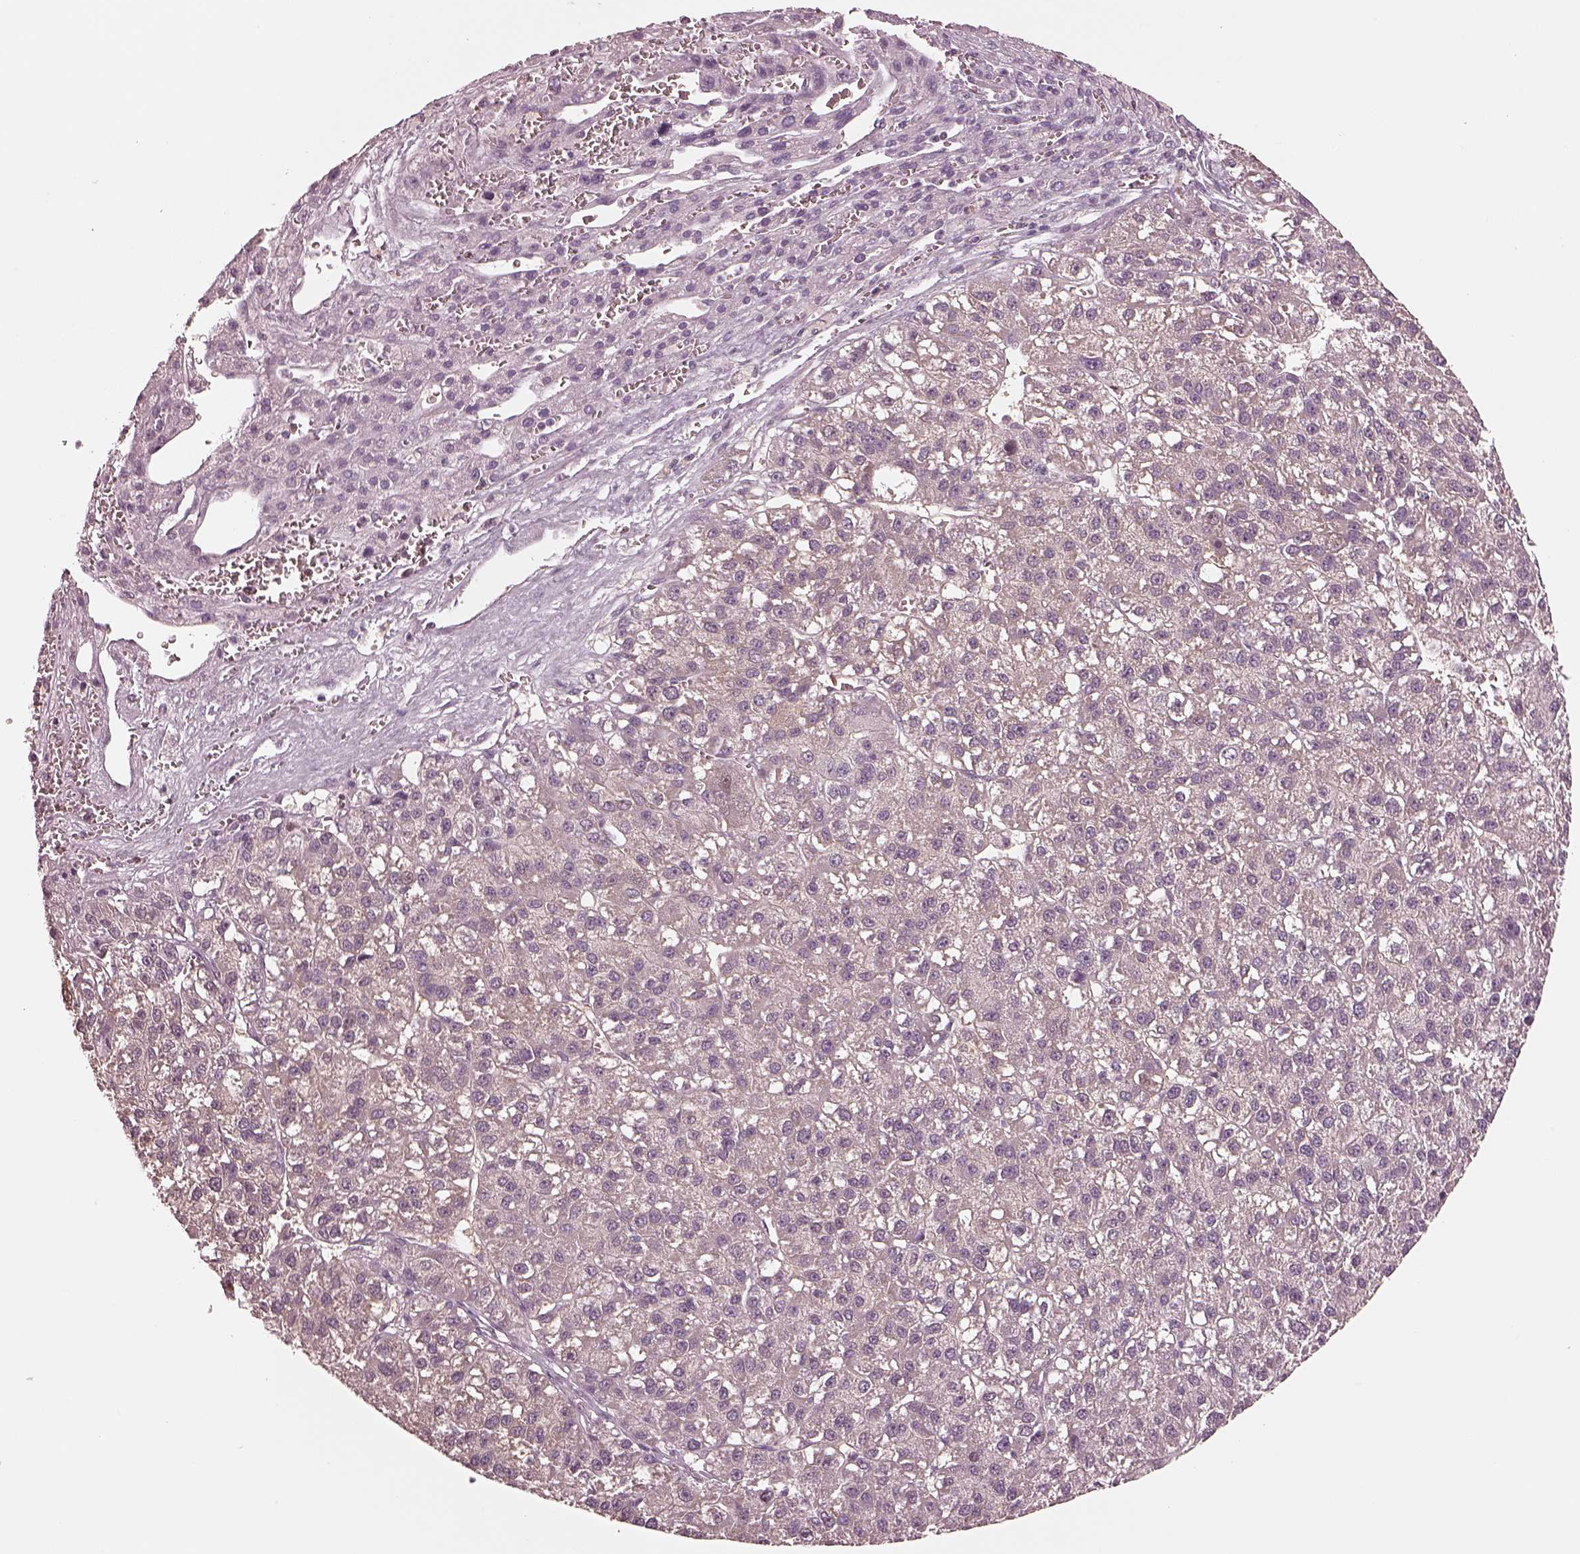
{"staining": {"intensity": "negative", "quantity": "none", "location": "none"}, "tissue": "liver cancer", "cell_type": "Tumor cells", "image_type": "cancer", "snomed": [{"axis": "morphology", "description": "Carcinoma, Hepatocellular, NOS"}, {"axis": "topography", "description": "Liver"}], "caption": "Immunohistochemical staining of liver cancer (hepatocellular carcinoma) exhibits no significant positivity in tumor cells. The staining was performed using DAB (3,3'-diaminobenzidine) to visualize the protein expression in brown, while the nuclei were stained in blue with hematoxylin (Magnification: 20x).", "gene": "EGR4", "patient": {"sex": "female", "age": 70}}